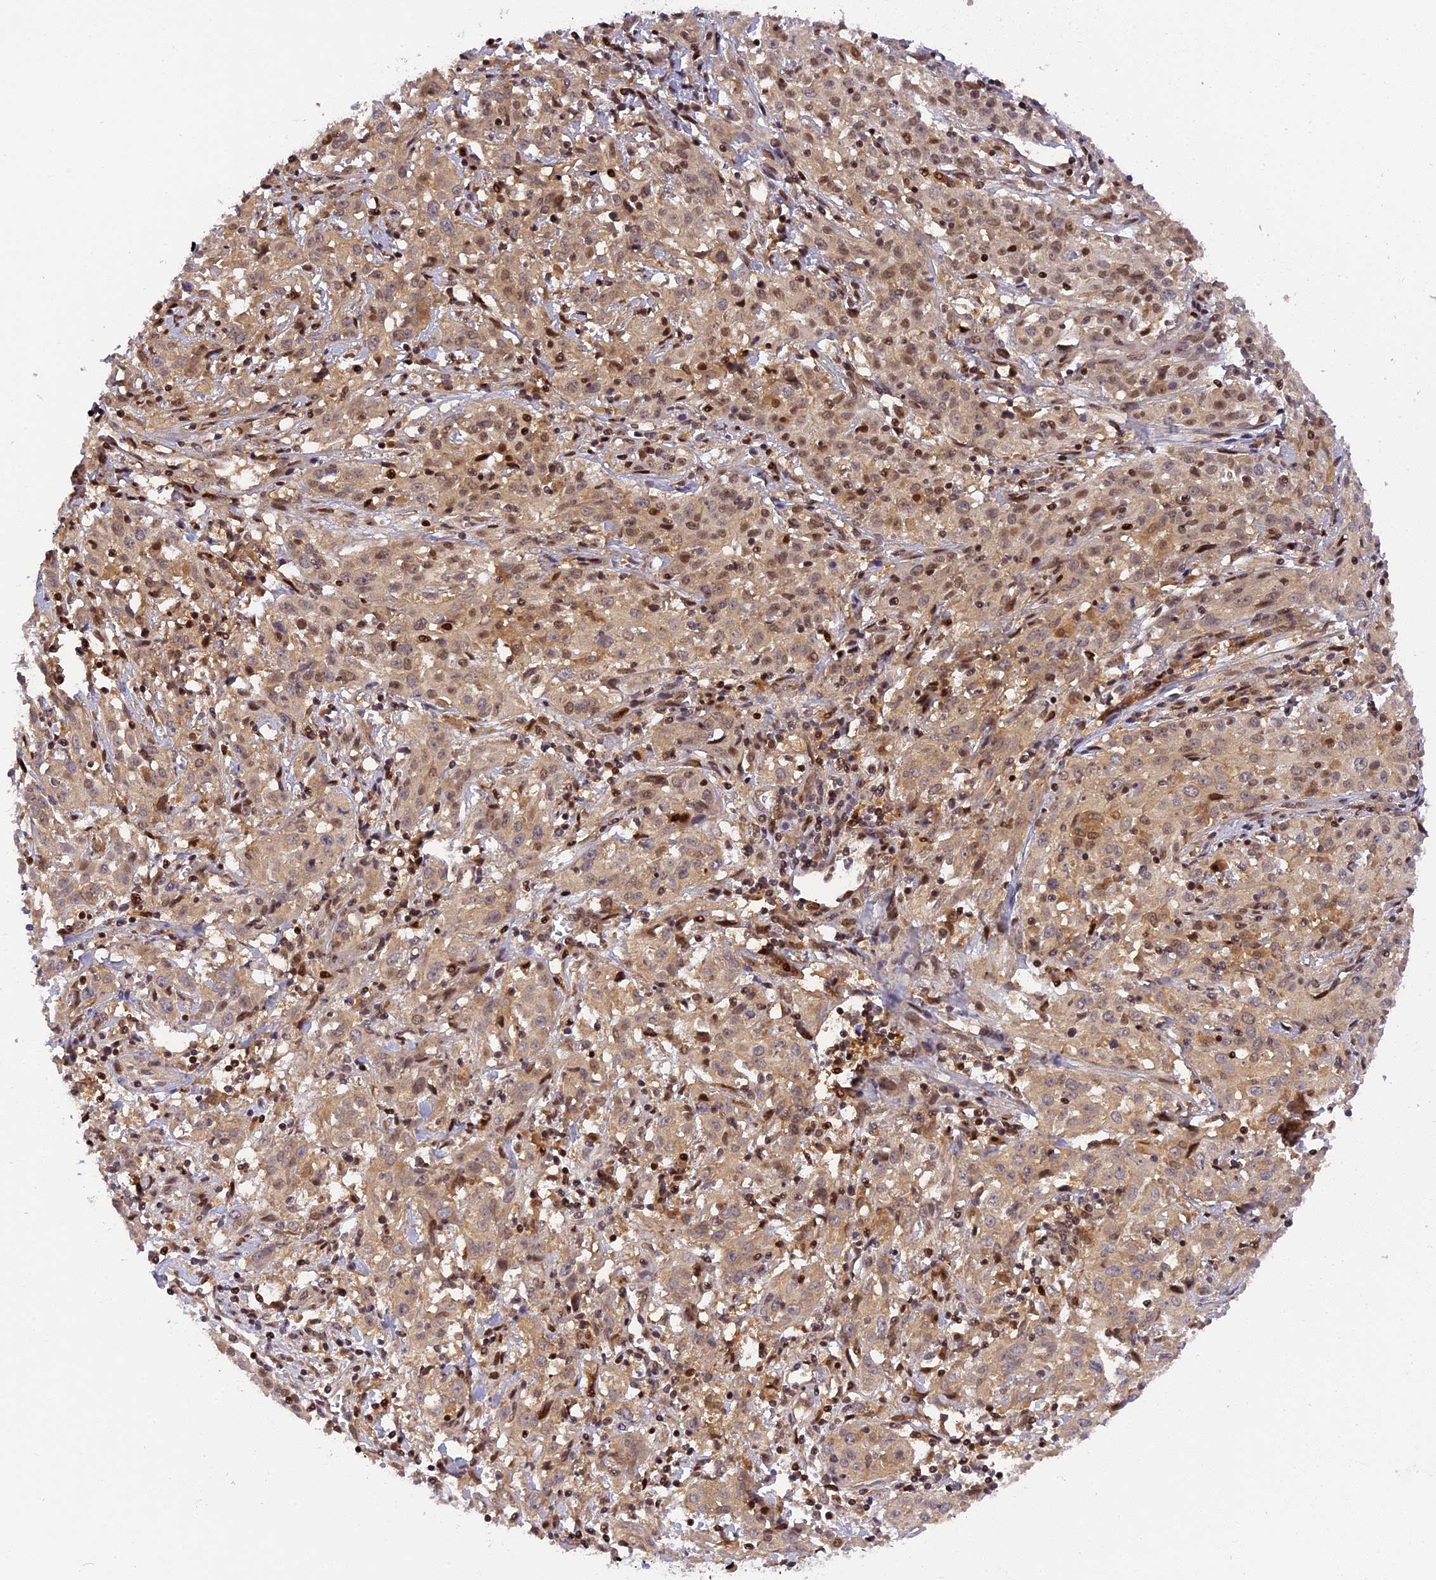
{"staining": {"intensity": "moderate", "quantity": ">75%", "location": "cytoplasmic/membranous,nuclear"}, "tissue": "cervical cancer", "cell_type": "Tumor cells", "image_type": "cancer", "snomed": [{"axis": "morphology", "description": "Squamous cell carcinoma, NOS"}, {"axis": "topography", "description": "Cervix"}], "caption": "This photomicrograph reveals immunohistochemistry staining of cervical cancer (squamous cell carcinoma), with medium moderate cytoplasmic/membranous and nuclear positivity in approximately >75% of tumor cells.", "gene": "RABGGTA", "patient": {"sex": "female", "age": 57}}